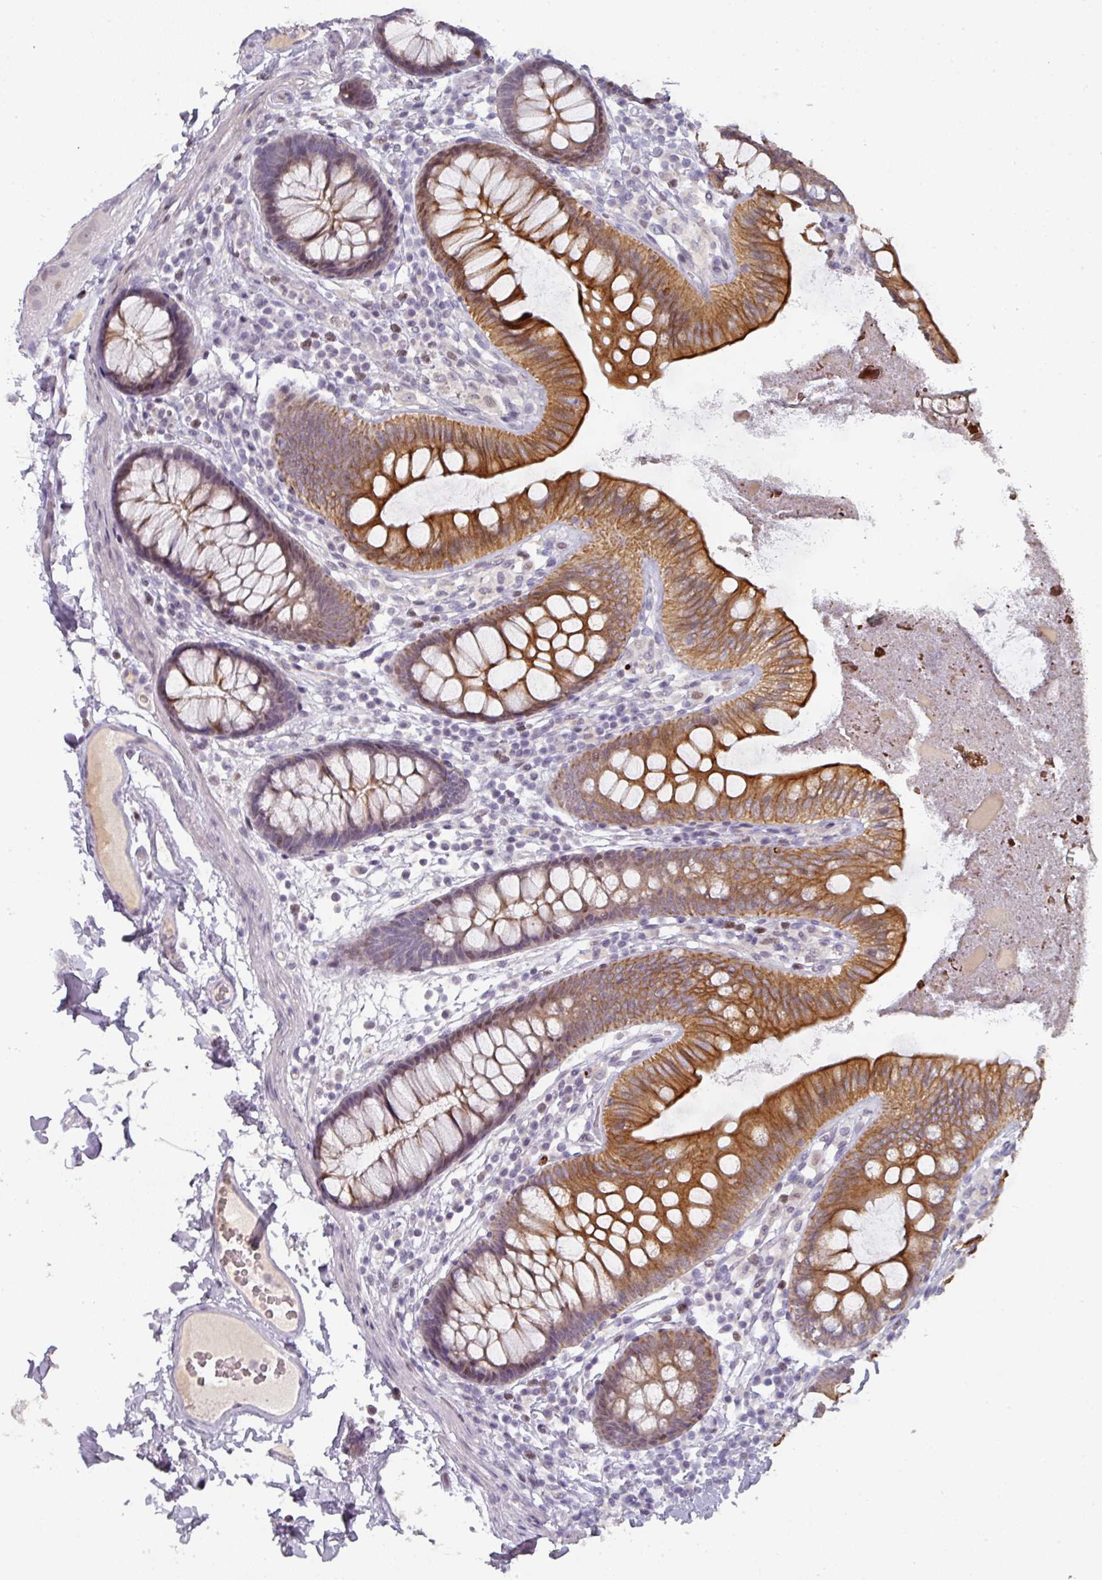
{"staining": {"intensity": "negative", "quantity": "none", "location": "none"}, "tissue": "colon", "cell_type": "Endothelial cells", "image_type": "normal", "snomed": [{"axis": "morphology", "description": "Normal tissue, NOS"}, {"axis": "topography", "description": "Colon"}], "caption": "A high-resolution histopathology image shows immunohistochemistry staining of benign colon, which displays no significant positivity in endothelial cells. (DAB (3,3'-diaminobenzidine) IHC visualized using brightfield microscopy, high magnification).", "gene": "GTF2H3", "patient": {"sex": "male", "age": 84}}